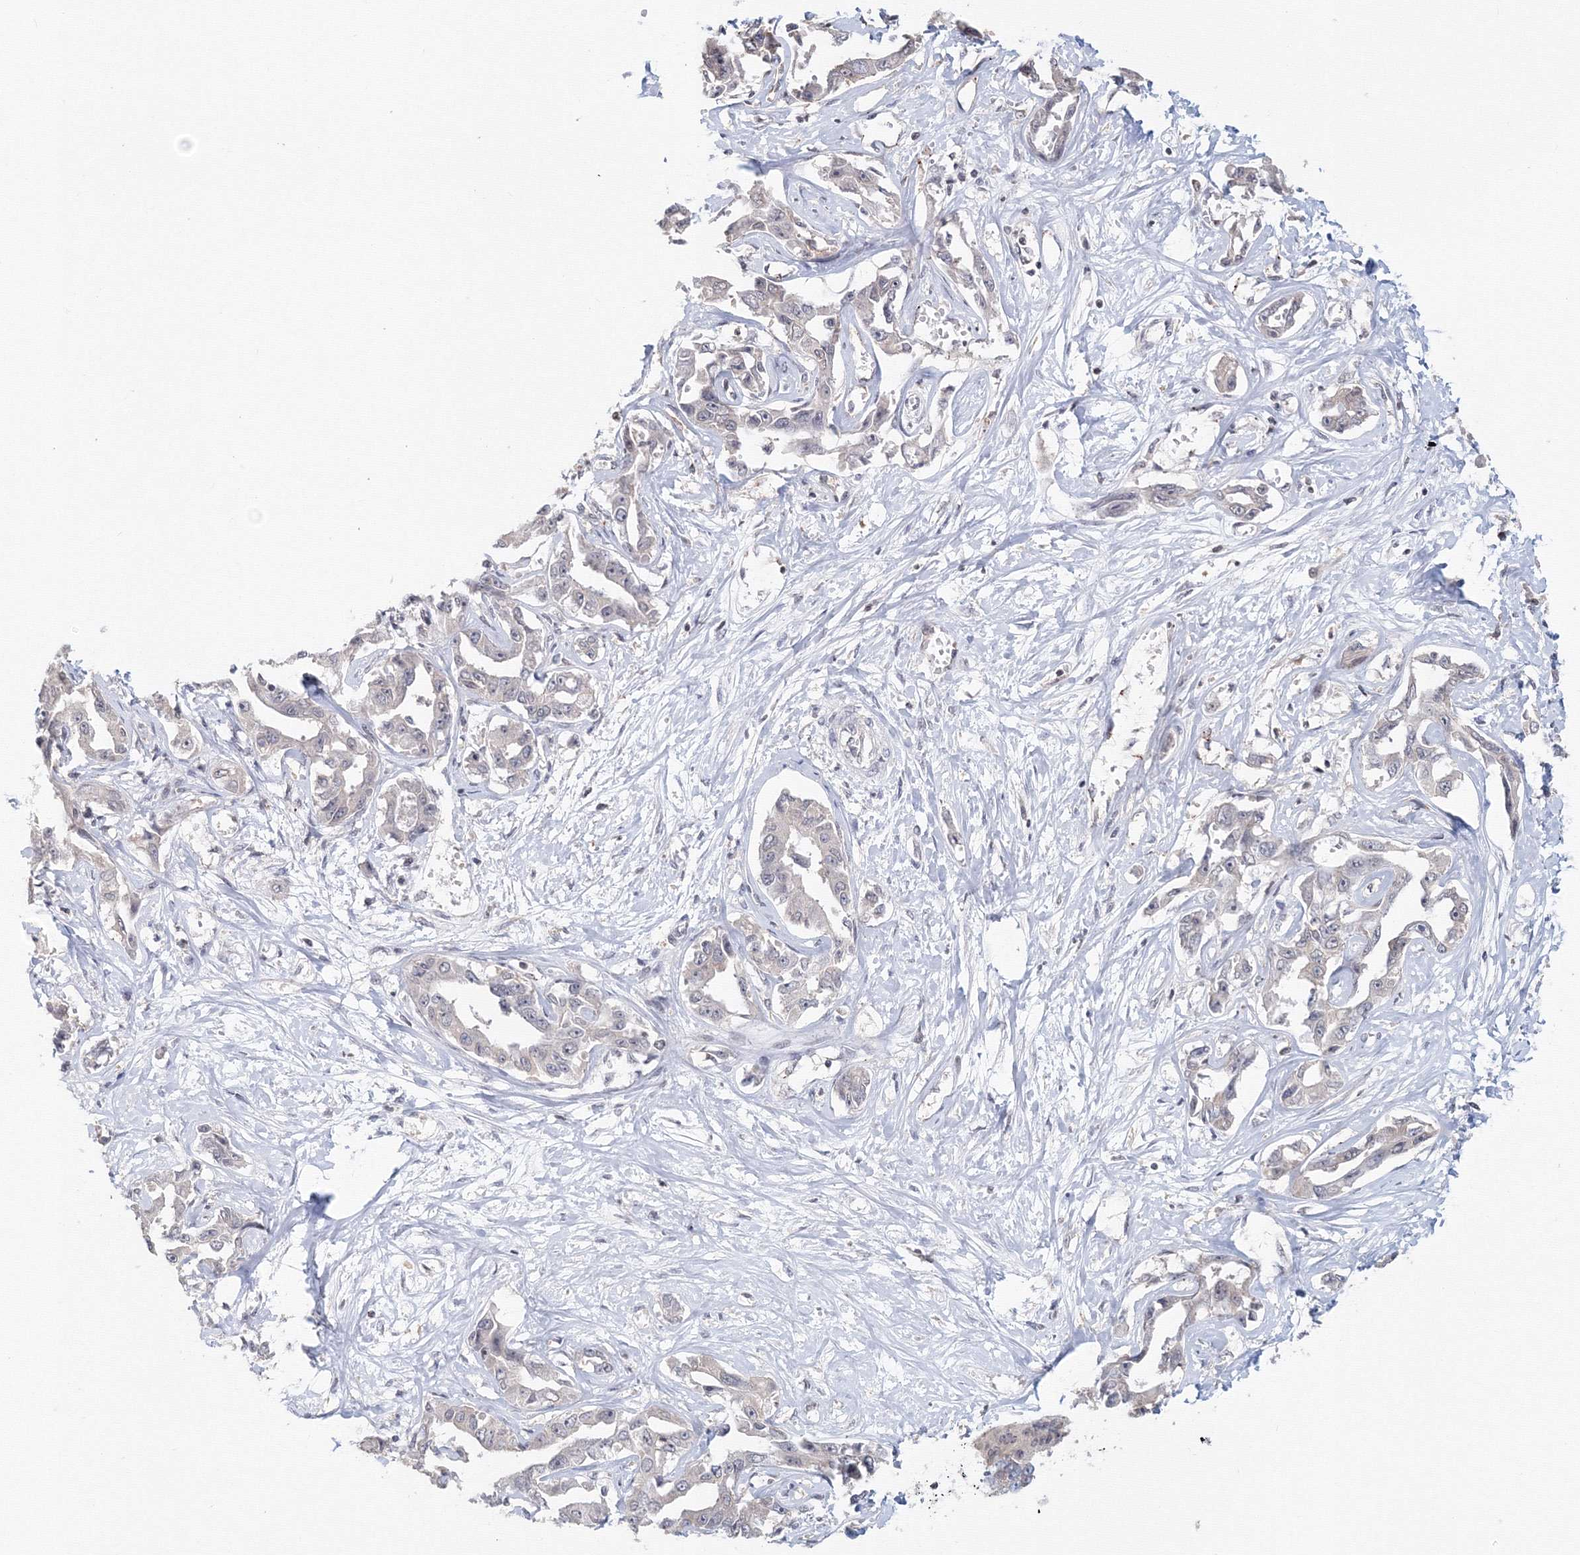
{"staining": {"intensity": "negative", "quantity": "none", "location": "none"}, "tissue": "liver cancer", "cell_type": "Tumor cells", "image_type": "cancer", "snomed": [{"axis": "morphology", "description": "Cholangiocarcinoma"}, {"axis": "topography", "description": "Liver"}], "caption": "Human liver cholangiocarcinoma stained for a protein using immunohistochemistry shows no expression in tumor cells.", "gene": "SLC7A7", "patient": {"sex": "male", "age": 59}}